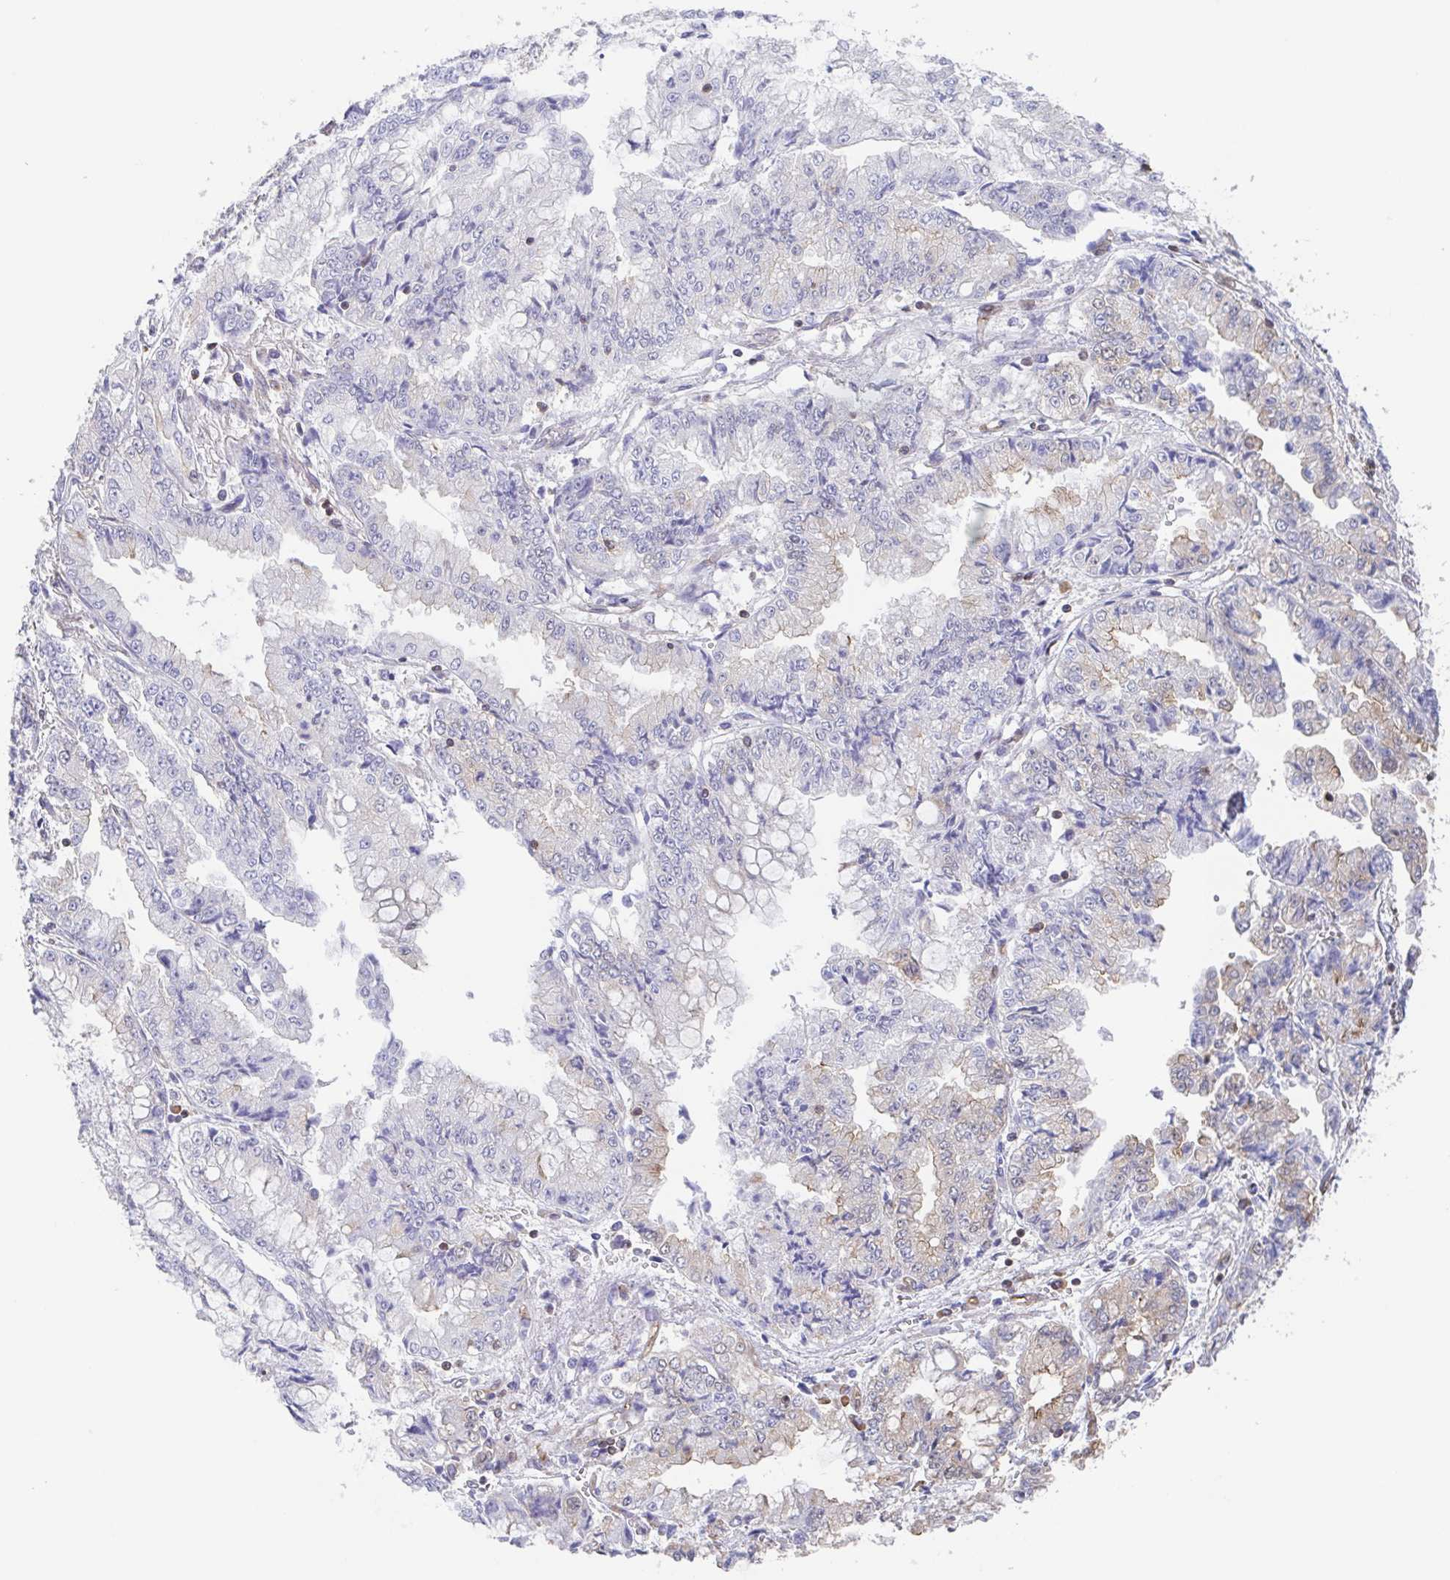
{"staining": {"intensity": "negative", "quantity": "none", "location": "none"}, "tissue": "stomach cancer", "cell_type": "Tumor cells", "image_type": "cancer", "snomed": [{"axis": "morphology", "description": "Adenocarcinoma, NOS"}, {"axis": "topography", "description": "Stomach, upper"}], "caption": "Immunohistochemical staining of human stomach cancer displays no significant staining in tumor cells. (DAB immunohistochemistry with hematoxylin counter stain).", "gene": "AGFG2", "patient": {"sex": "female", "age": 74}}